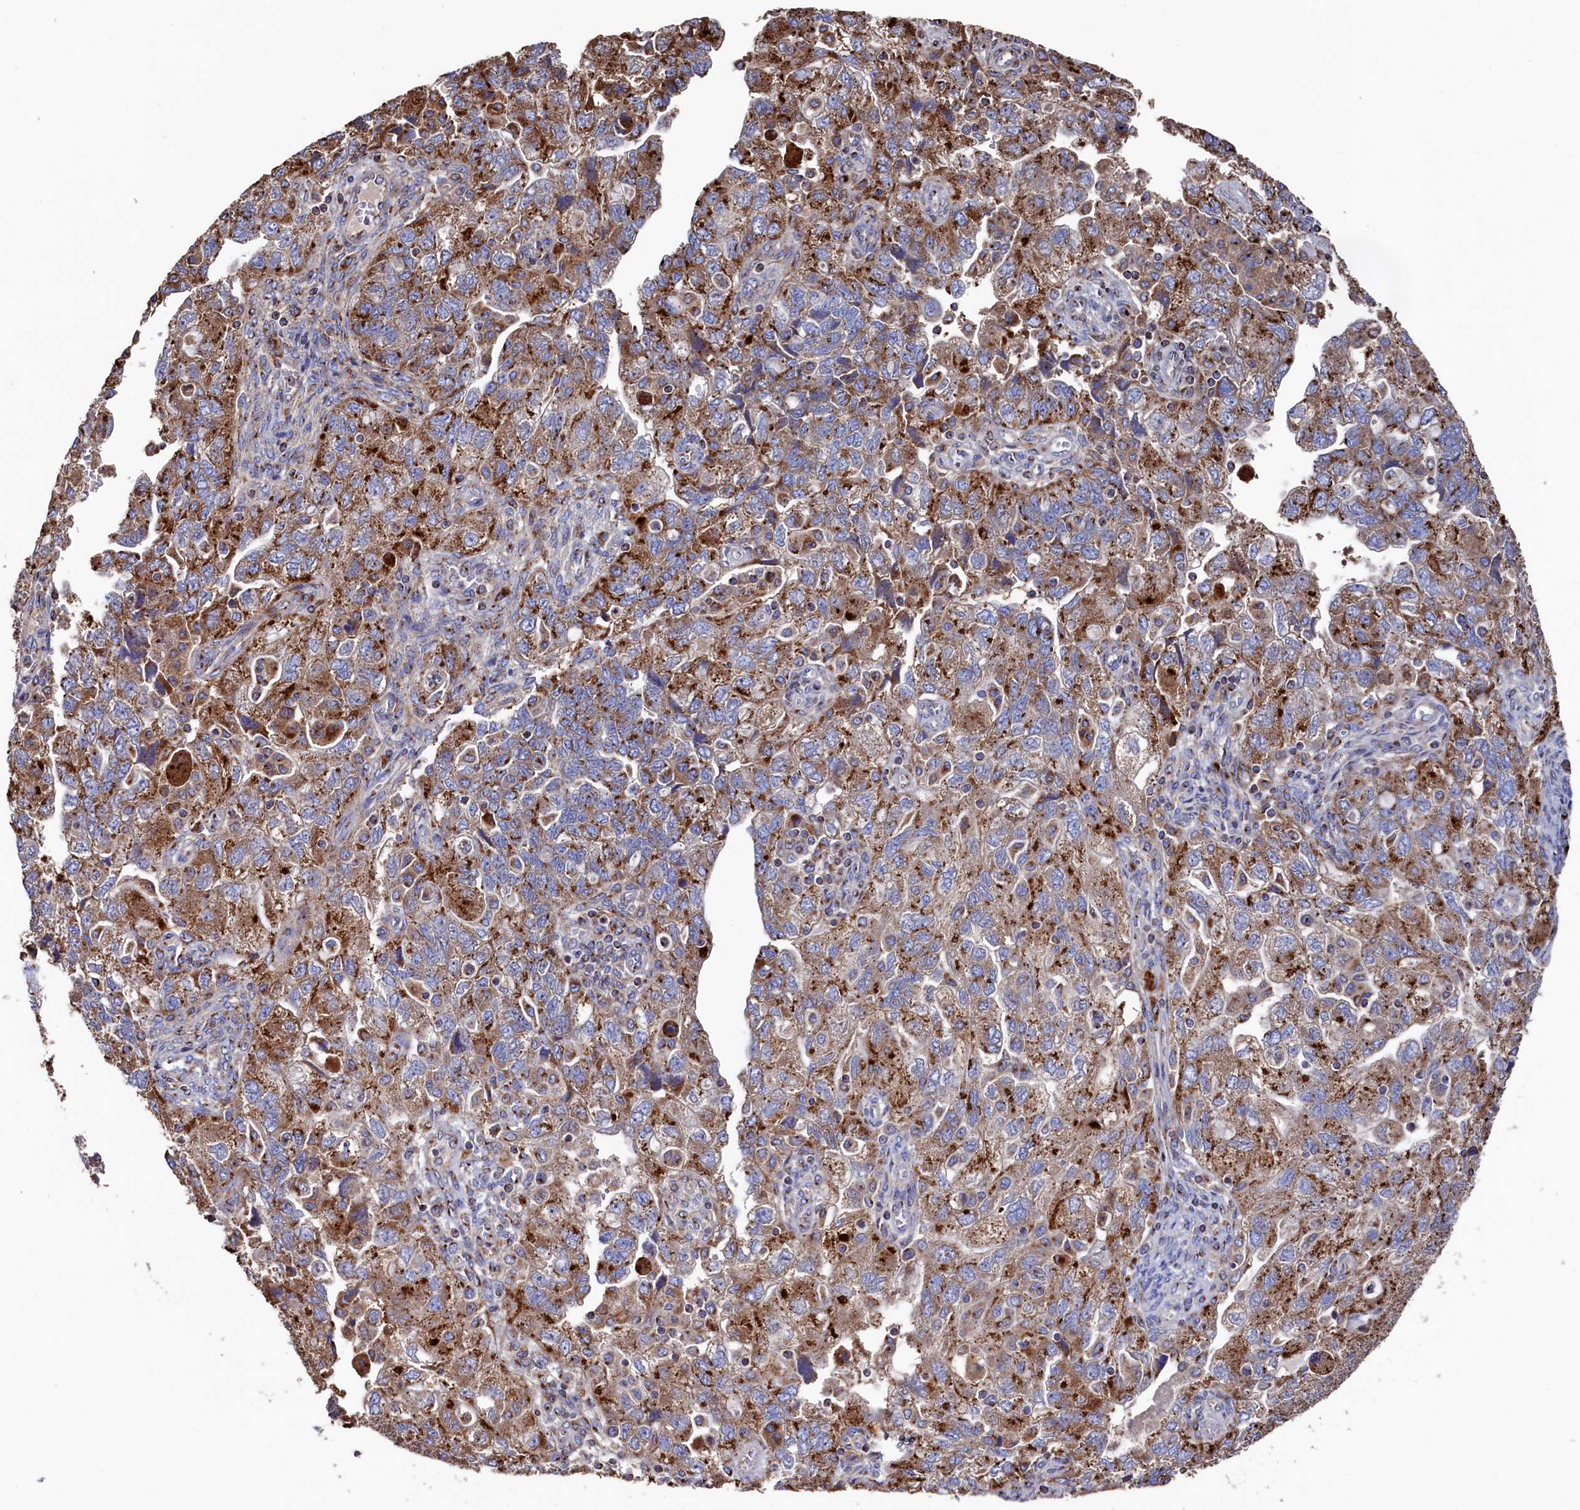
{"staining": {"intensity": "moderate", "quantity": ">75%", "location": "cytoplasmic/membranous"}, "tissue": "ovarian cancer", "cell_type": "Tumor cells", "image_type": "cancer", "snomed": [{"axis": "morphology", "description": "Carcinoma, NOS"}, {"axis": "morphology", "description": "Cystadenocarcinoma, serous, NOS"}, {"axis": "topography", "description": "Ovary"}], "caption": "Protein staining of ovarian carcinoma tissue exhibits moderate cytoplasmic/membranous positivity in about >75% of tumor cells.", "gene": "PRRC1", "patient": {"sex": "female", "age": 69}}